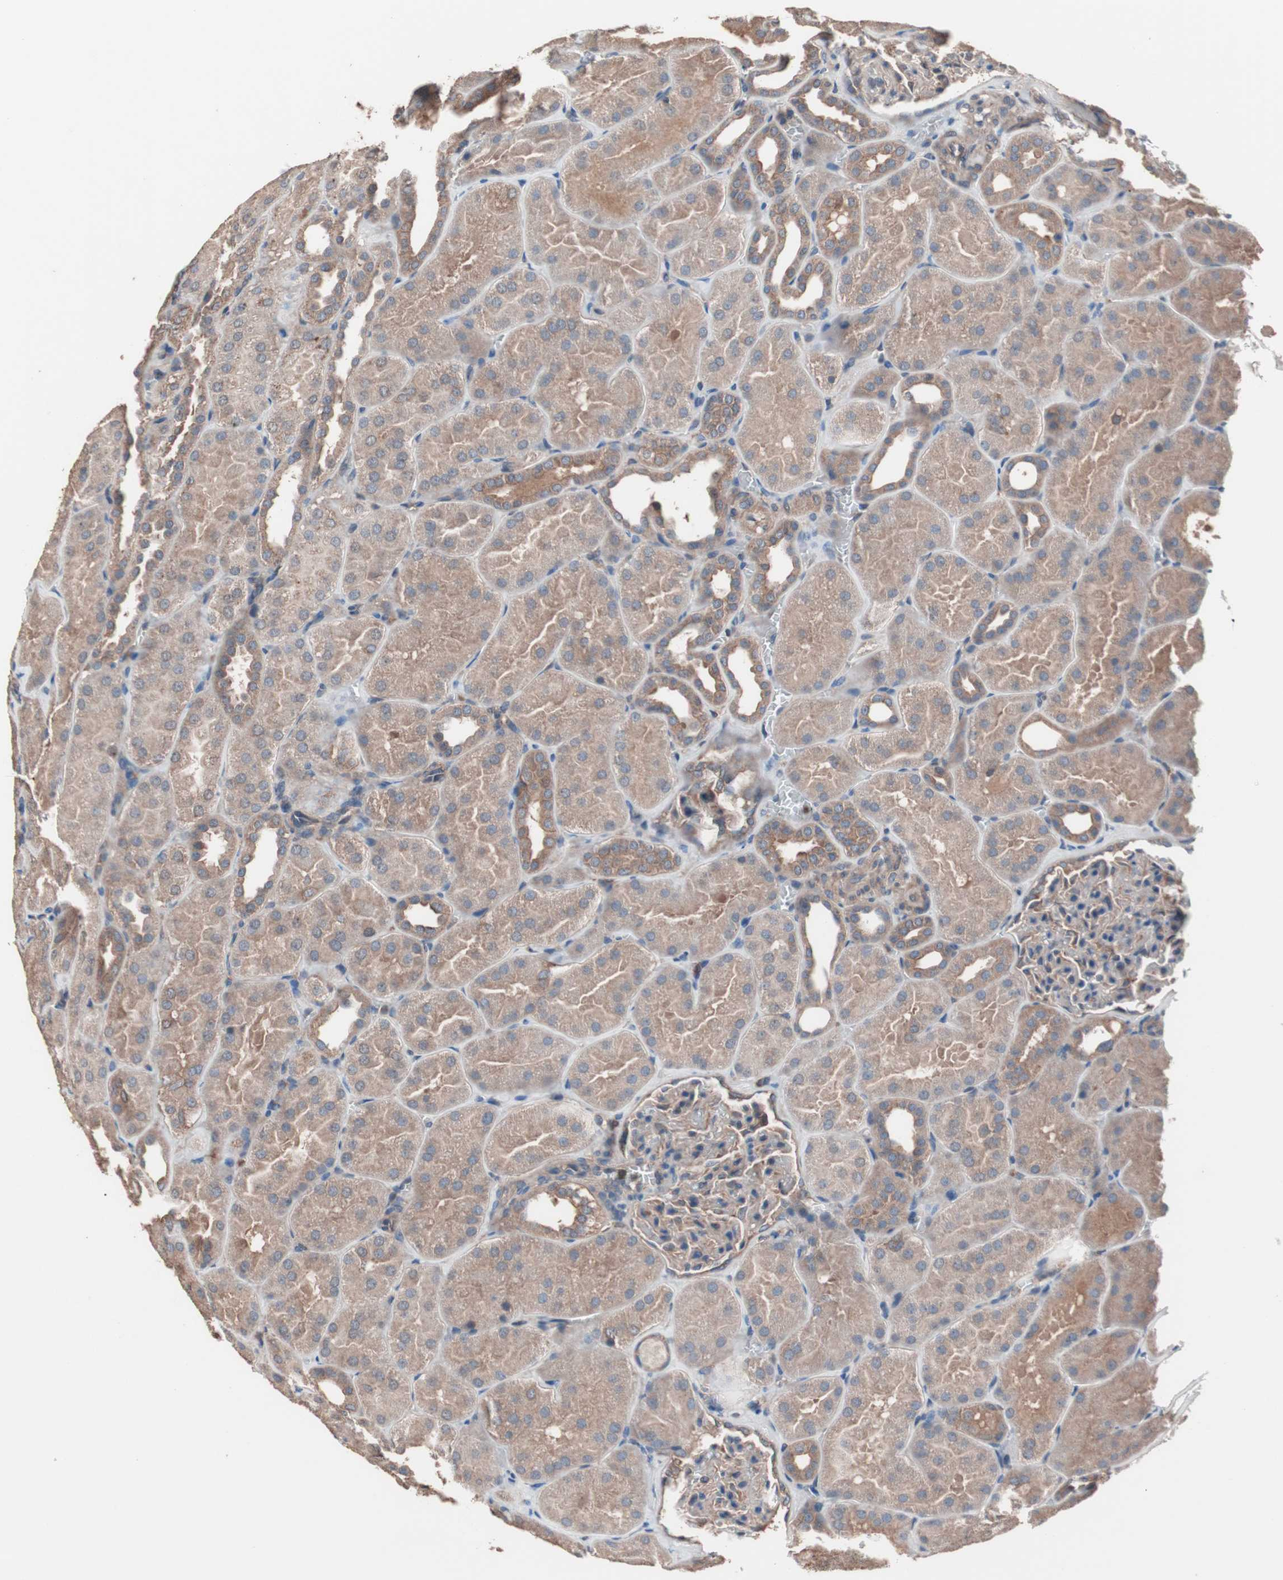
{"staining": {"intensity": "weak", "quantity": ">75%", "location": "cytoplasmic/membranous"}, "tissue": "kidney", "cell_type": "Cells in glomeruli", "image_type": "normal", "snomed": [{"axis": "morphology", "description": "Normal tissue, NOS"}, {"axis": "topography", "description": "Kidney"}], "caption": "Brown immunohistochemical staining in normal human kidney reveals weak cytoplasmic/membranous expression in approximately >75% of cells in glomeruli. The protein is stained brown, and the nuclei are stained in blue (DAB IHC with brightfield microscopy, high magnification).", "gene": "ATG7", "patient": {"sex": "male", "age": 28}}